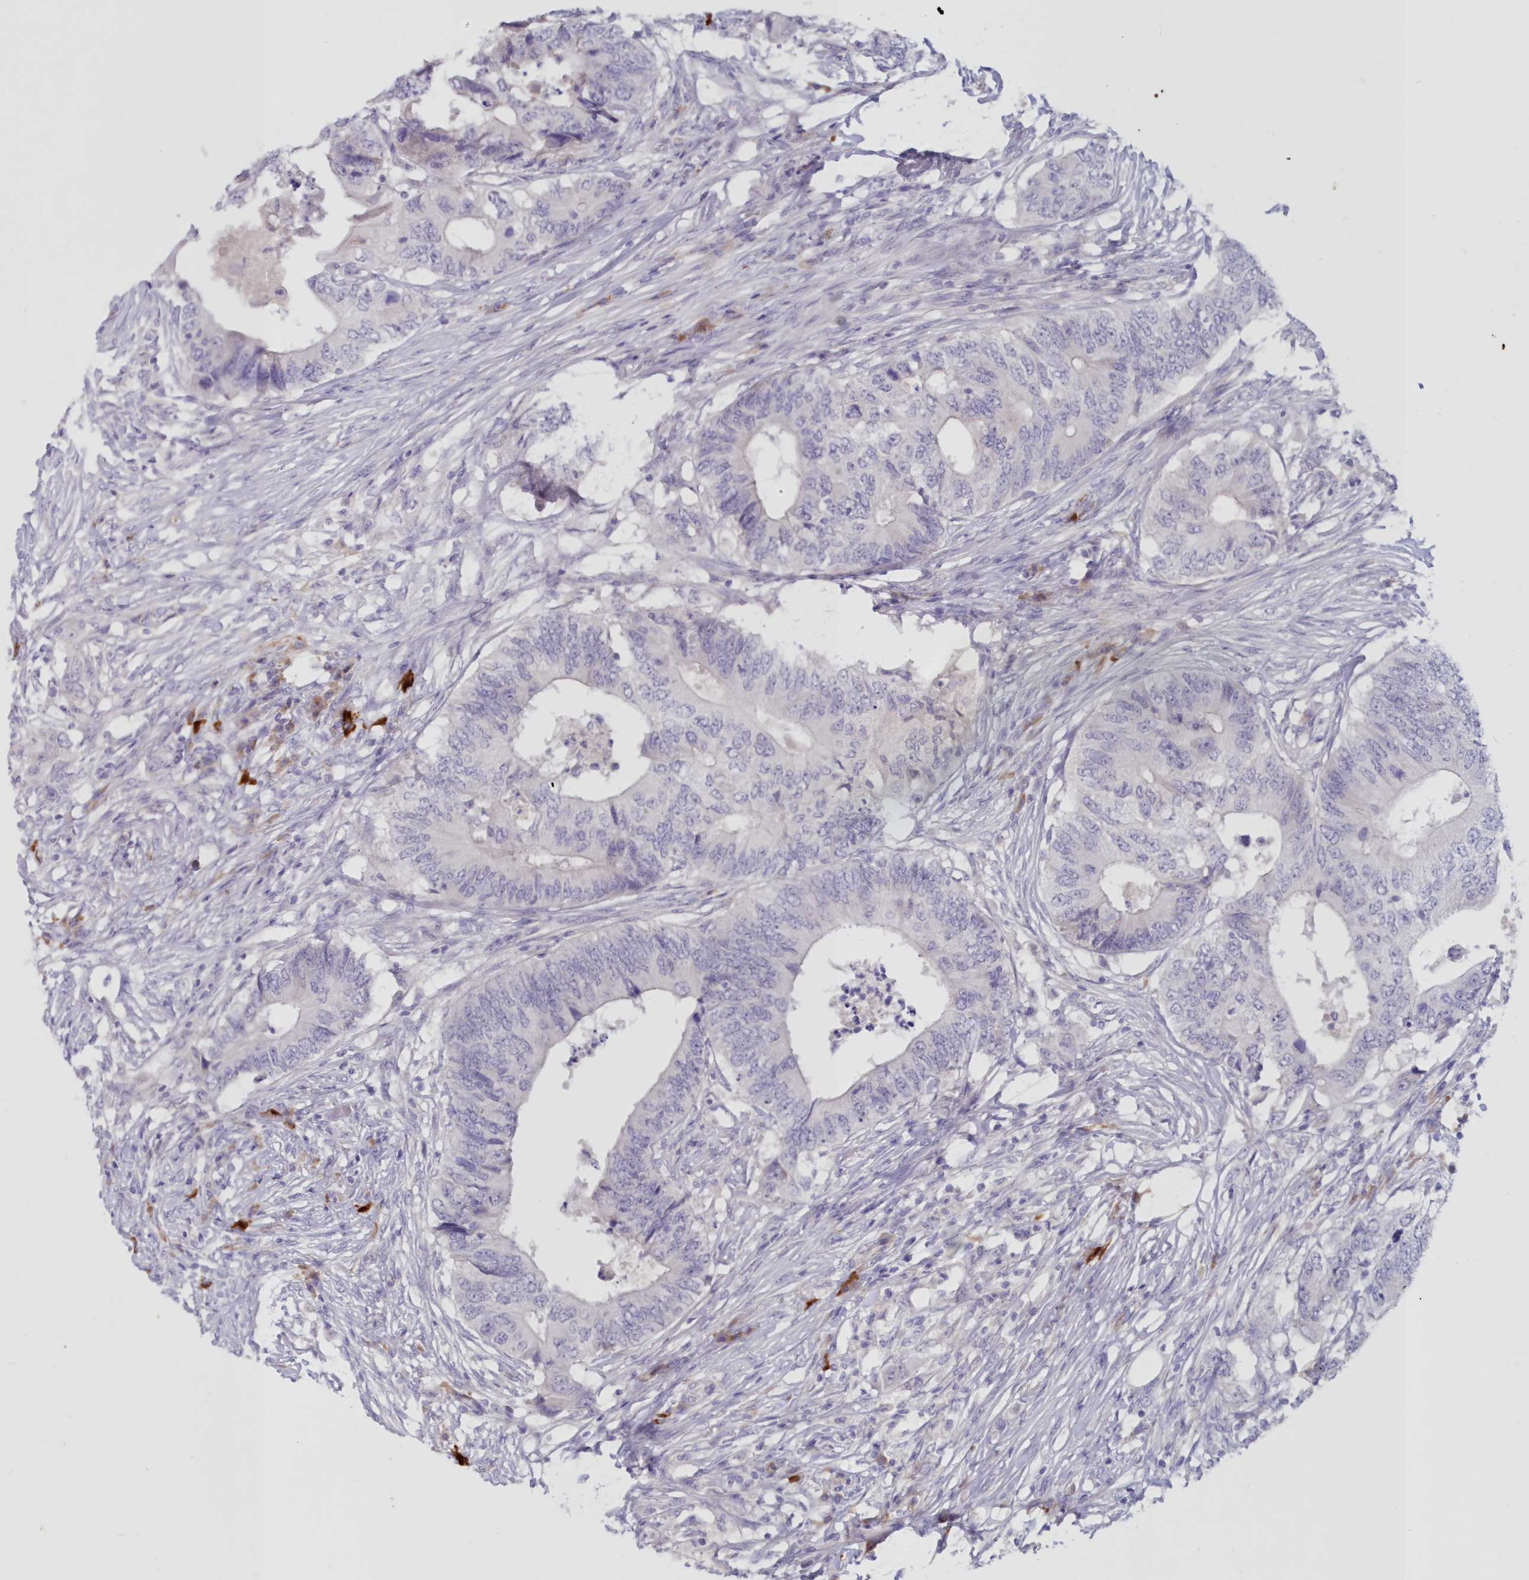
{"staining": {"intensity": "negative", "quantity": "none", "location": "none"}, "tissue": "colorectal cancer", "cell_type": "Tumor cells", "image_type": "cancer", "snomed": [{"axis": "morphology", "description": "Adenocarcinoma, NOS"}, {"axis": "topography", "description": "Colon"}], "caption": "DAB (3,3'-diaminobenzidine) immunohistochemical staining of human adenocarcinoma (colorectal) displays no significant staining in tumor cells. Nuclei are stained in blue.", "gene": "SNED1", "patient": {"sex": "male", "age": 71}}